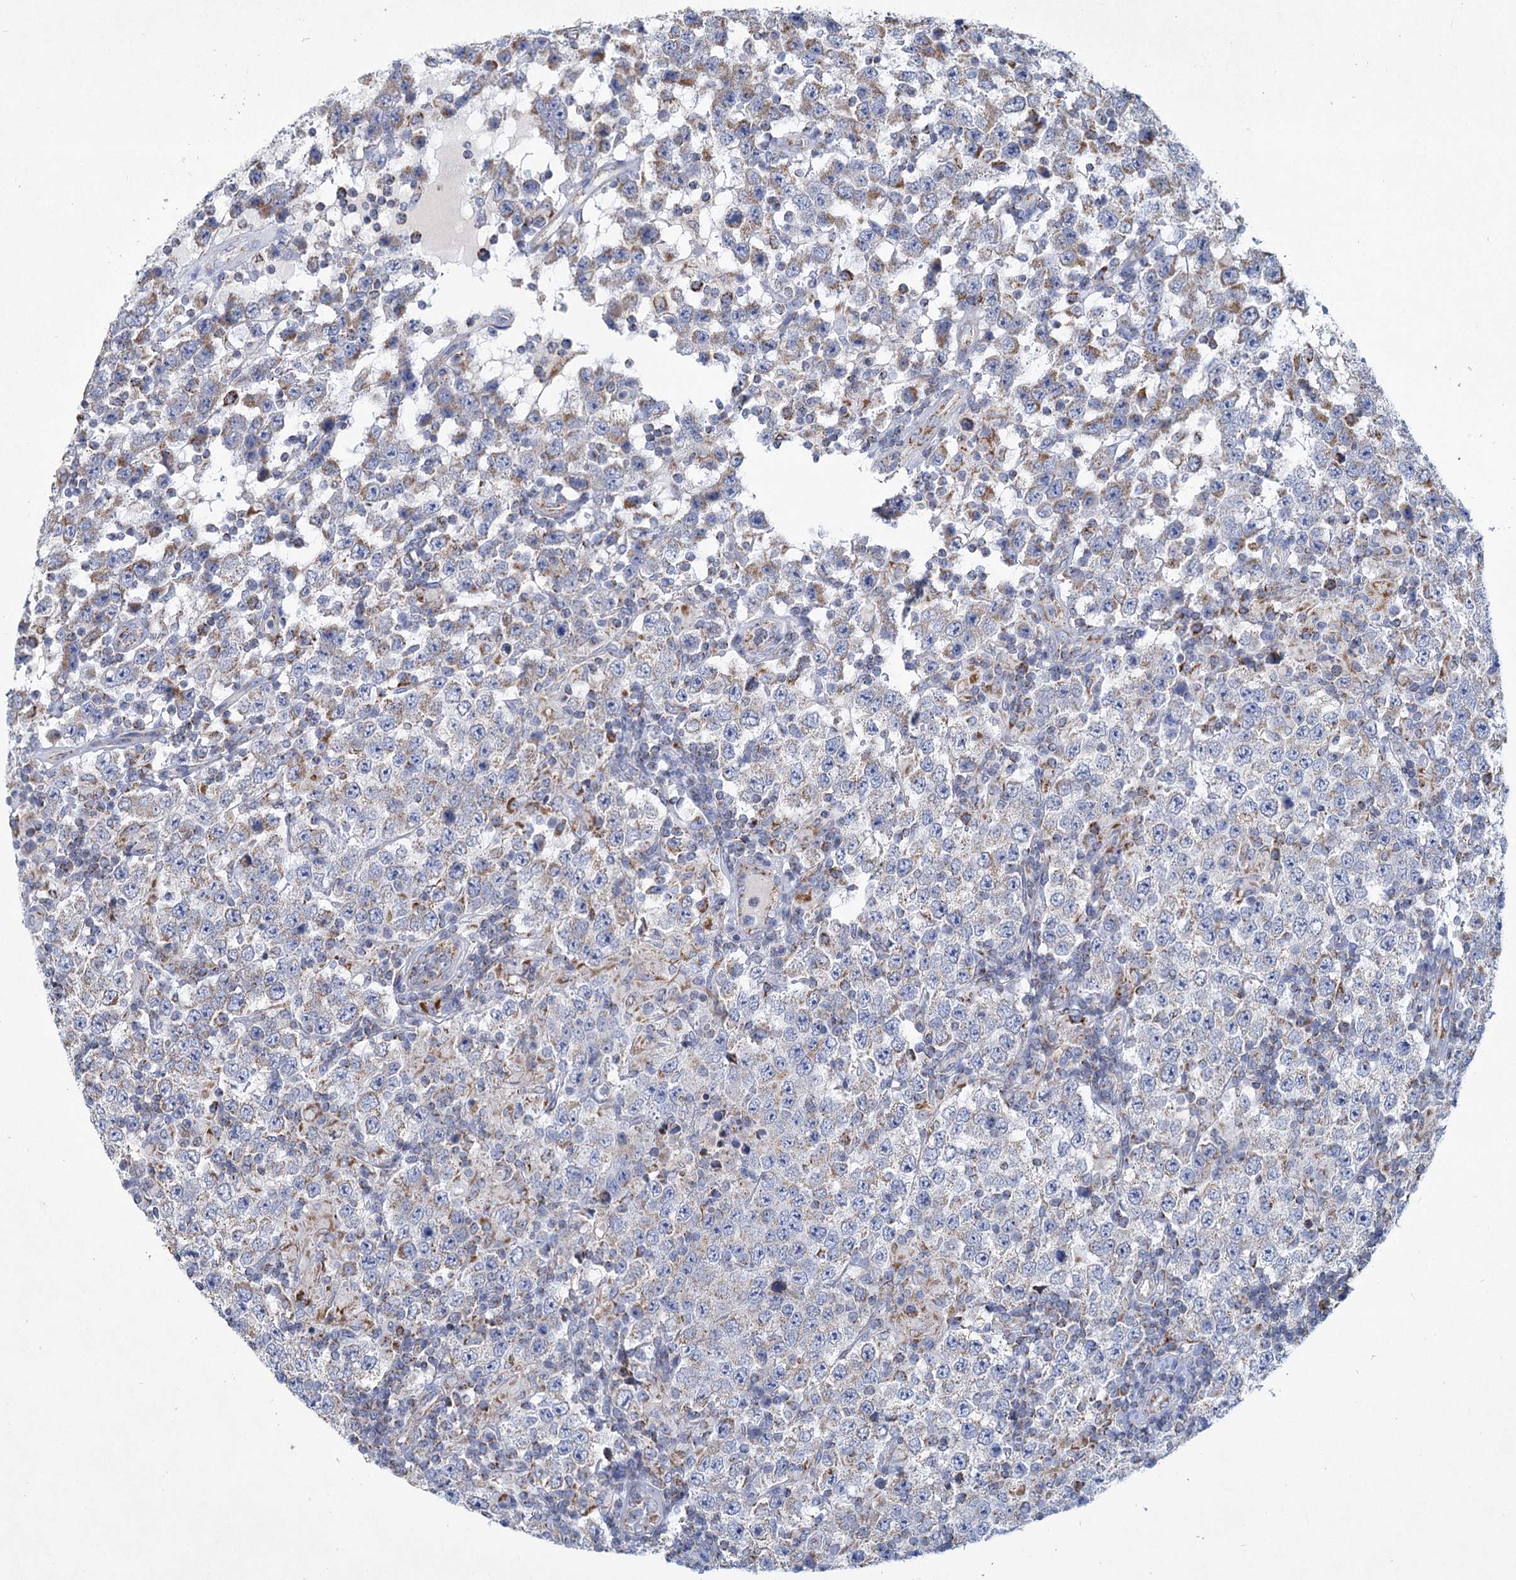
{"staining": {"intensity": "weak", "quantity": "25%-75%", "location": "cytoplasmic/membranous"}, "tissue": "testis cancer", "cell_type": "Tumor cells", "image_type": "cancer", "snomed": [{"axis": "morphology", "description": "Normal tissue, NOS"}, {"axis": "morphology", "description": "Urothelial carcinoma, High grade"}, {"axis": "morphology", "description": "Seminoma, NOS"}, {"axis": "morphology", "description": "Carcinoma, Embryonal, NOS"}, {"axis": "topography", "description": "Urinary bladder"}, {"axis": "topography", "description": "Testis"}], "caption": "High-power microscopy captured an IHC image of testis cancer, revealing weak cytoplasmic/membranous staining in approximately 25%-75% of tumor cells.", "gene": "NDUFC2", "patient": {"sex": "male", "age": 41}}